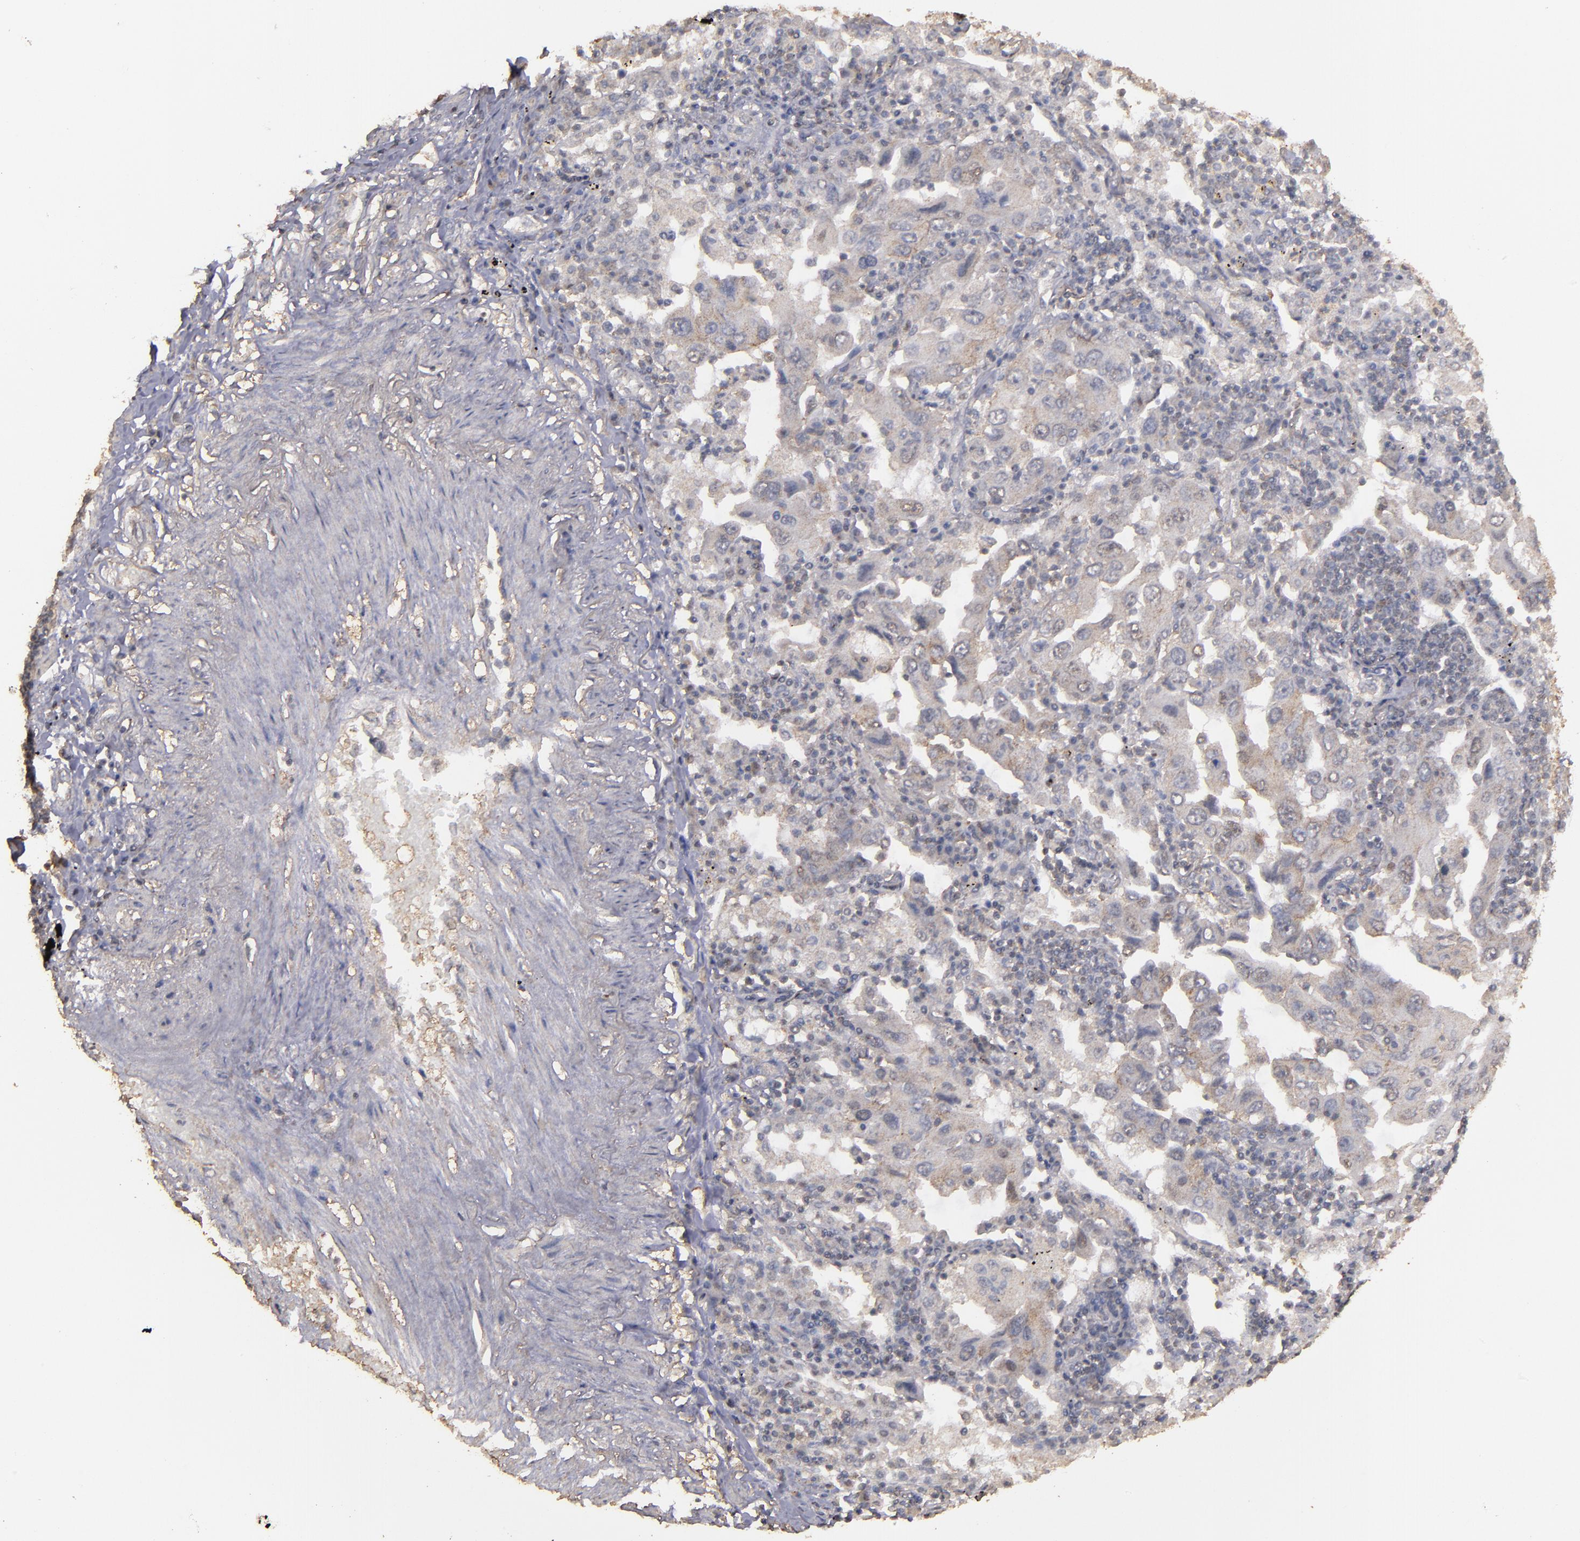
{"staining": {"intensity": "weak", "quantity": "25%-75%", "location": "cytoplasmic/membranous"}, "tissue": "lung cancer", "cell_type": "Tumor cells", "image_type": "cancer", "snomed": [{"axis": "morphology", "description": "Adenocarcinoma, NOS"}, {"axis": "topography", "description": "Lung"}], "caption": "Immunohistochemical staining of human lung cancer (adenocarcinoma) reveals low levels of weak cytoplasmic/membranous protein expression in about 25%-75% of tumor cells.", "gene": "FAT1", "patient": {"sex": "female", "age": 65}}